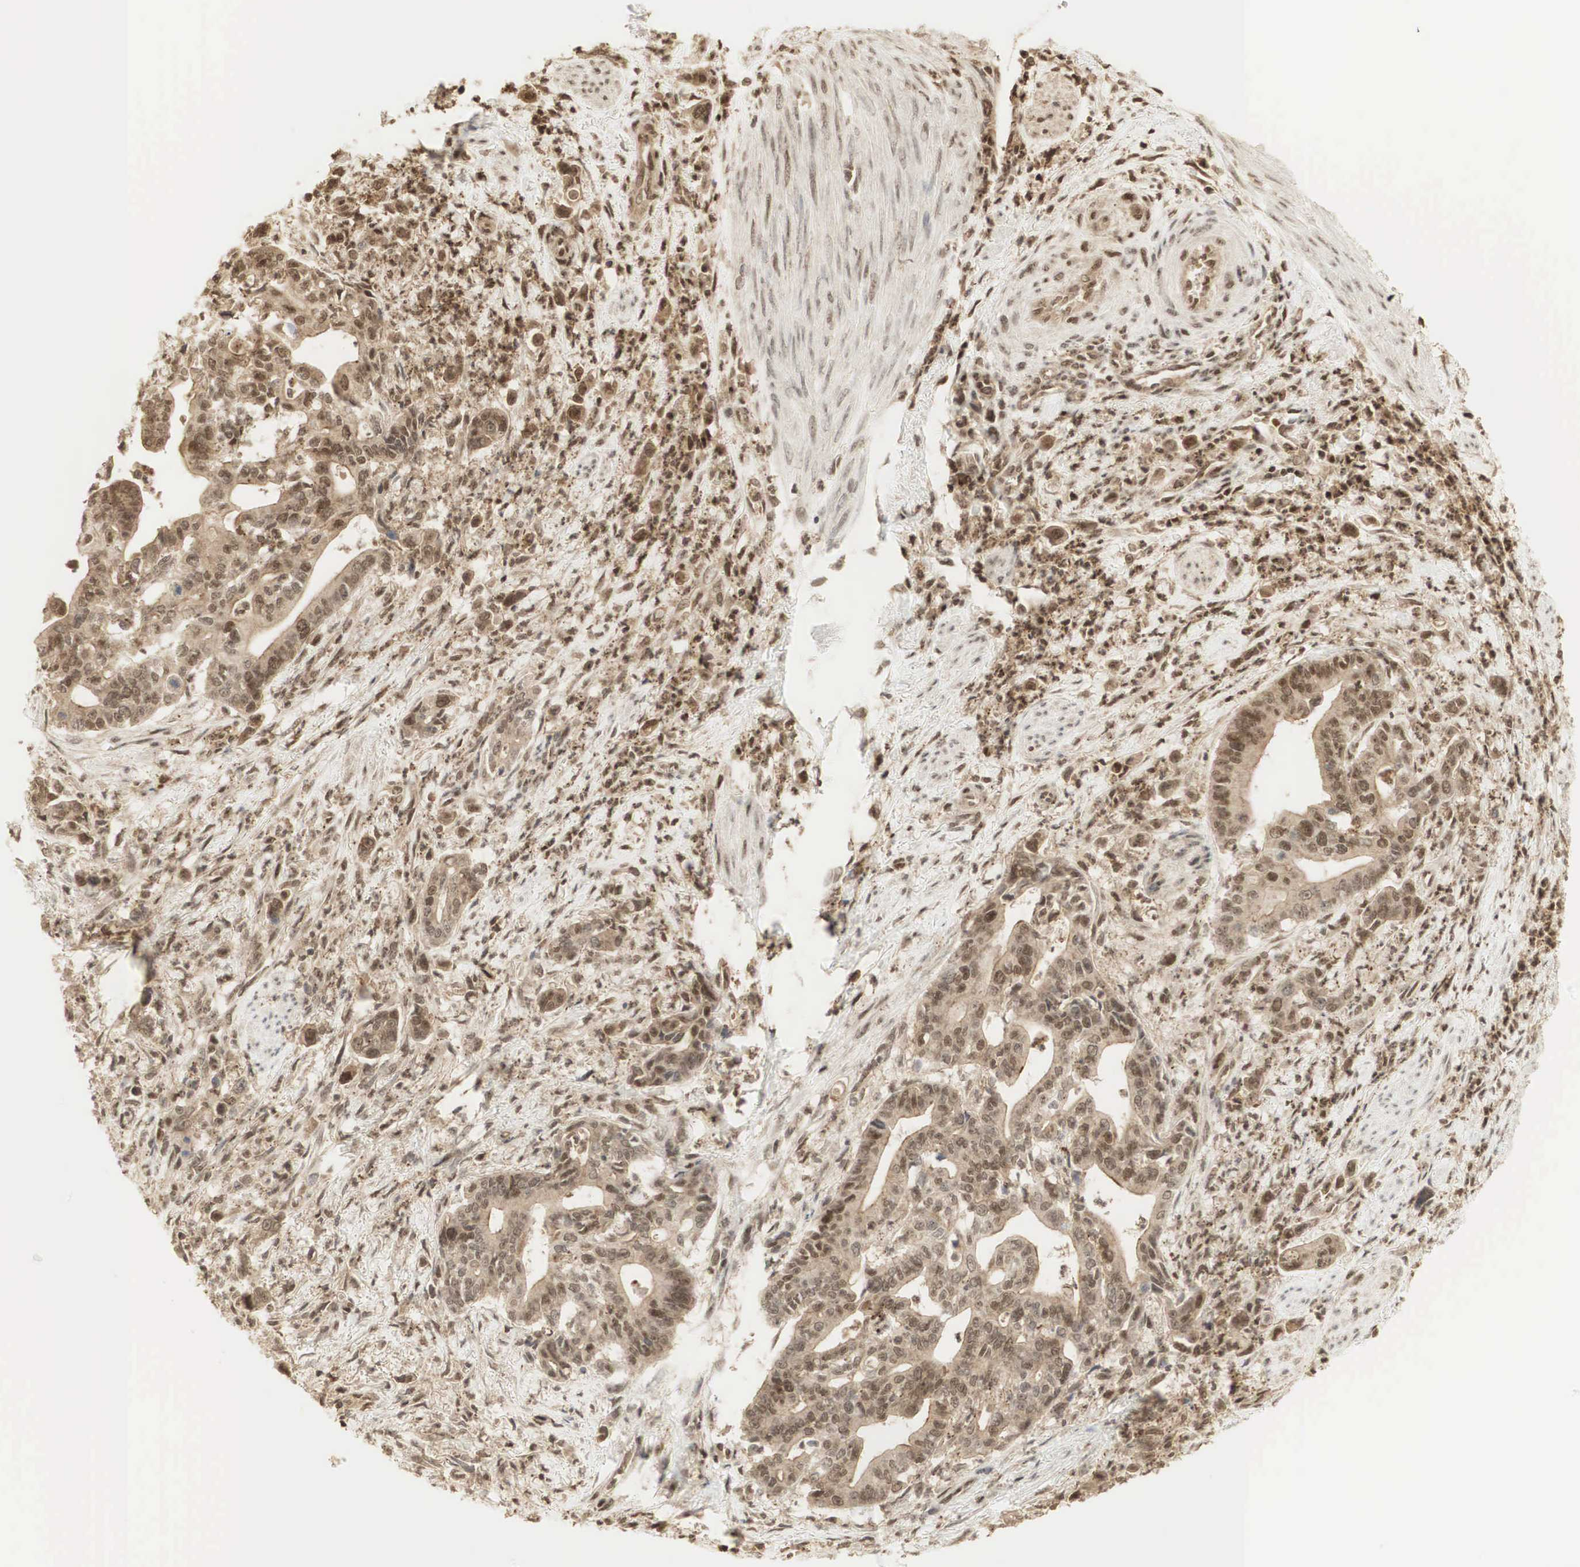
{"staining": {"intensity": "strong", "quantity": ">75%", "location": "cytoplasmic/membranous,nuclear"}, "tissue": "stomach cancer", "cell_type": "Tumor cells", "image_type": "cancer", "snomed": [{"axis": "morphology", "description": "Adenocarcinoma, NOS"}, {"axis": "topography", "description": "Stomach"}], "caption": "Immunohistochemical staining of stomach cancer (adenocarcinoma) demonstrates high levels of strong cytoplasmic/membranous and nuclear protein expression in about >75% of tumor cells.", "gene": "RNF113A", "patient": {"sex": "female", "age": 76}}